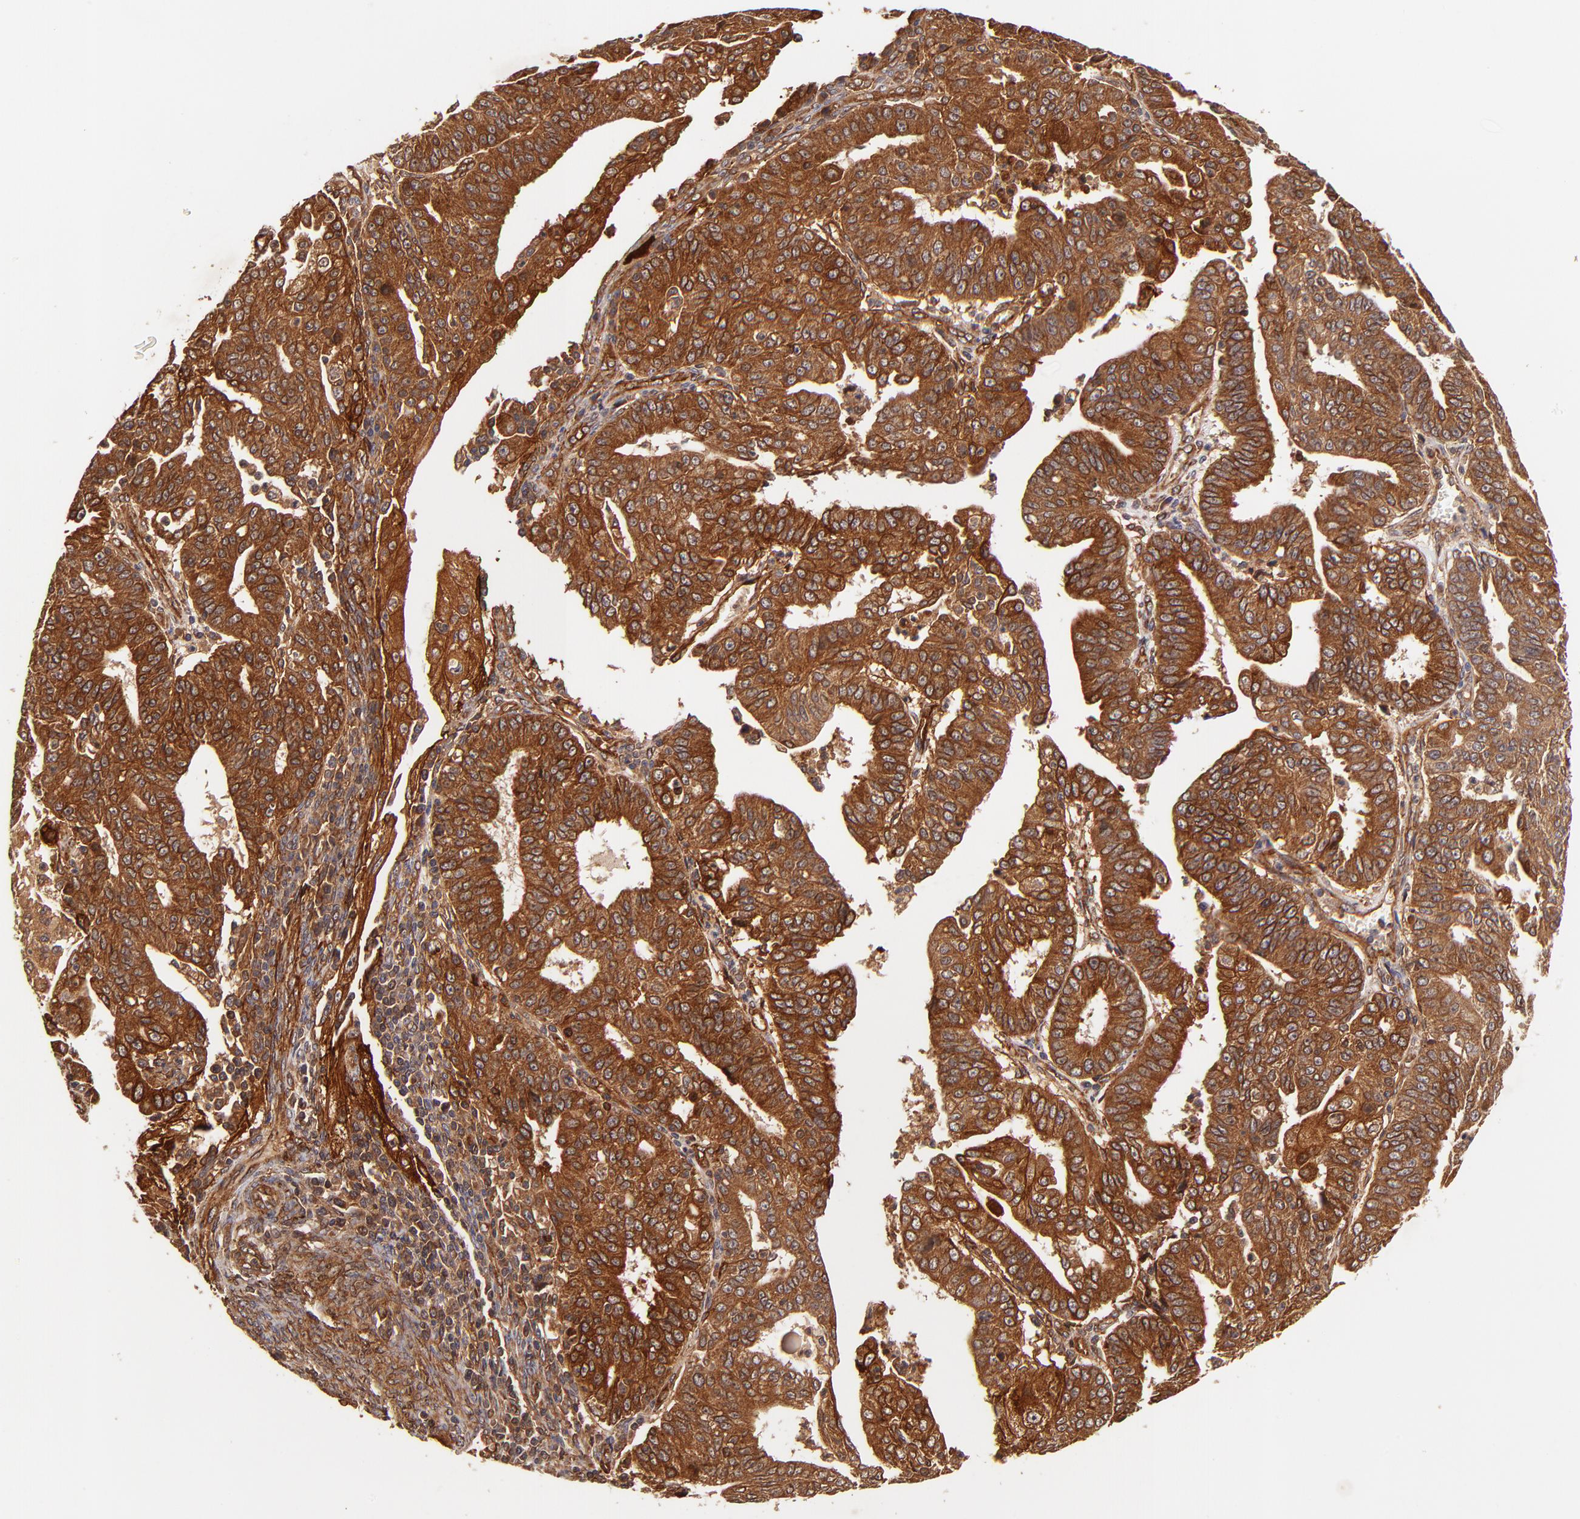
{"staining": {"intensity": "strong", "quantity": ">75%", "location": "cytoplasmic/membranous"}, "tissue": "endometrial cancer", "cell_type": "Tumor cells", "image_type": "cancer", "snomed": [{"axis": "morphology", "description": "Adenocarcinoma, NOS"}, {"axis": "topography", "description": "Endometrium"}], "caption": "Immunohistochemistry of human adenocarcinoma (endometrial) displays high levels of strong cytoplasmic/membranous staining in approximately >75% of tumor cells.", "gene": "ITGB1", "patient": {"sex": "female", "age": 56}}